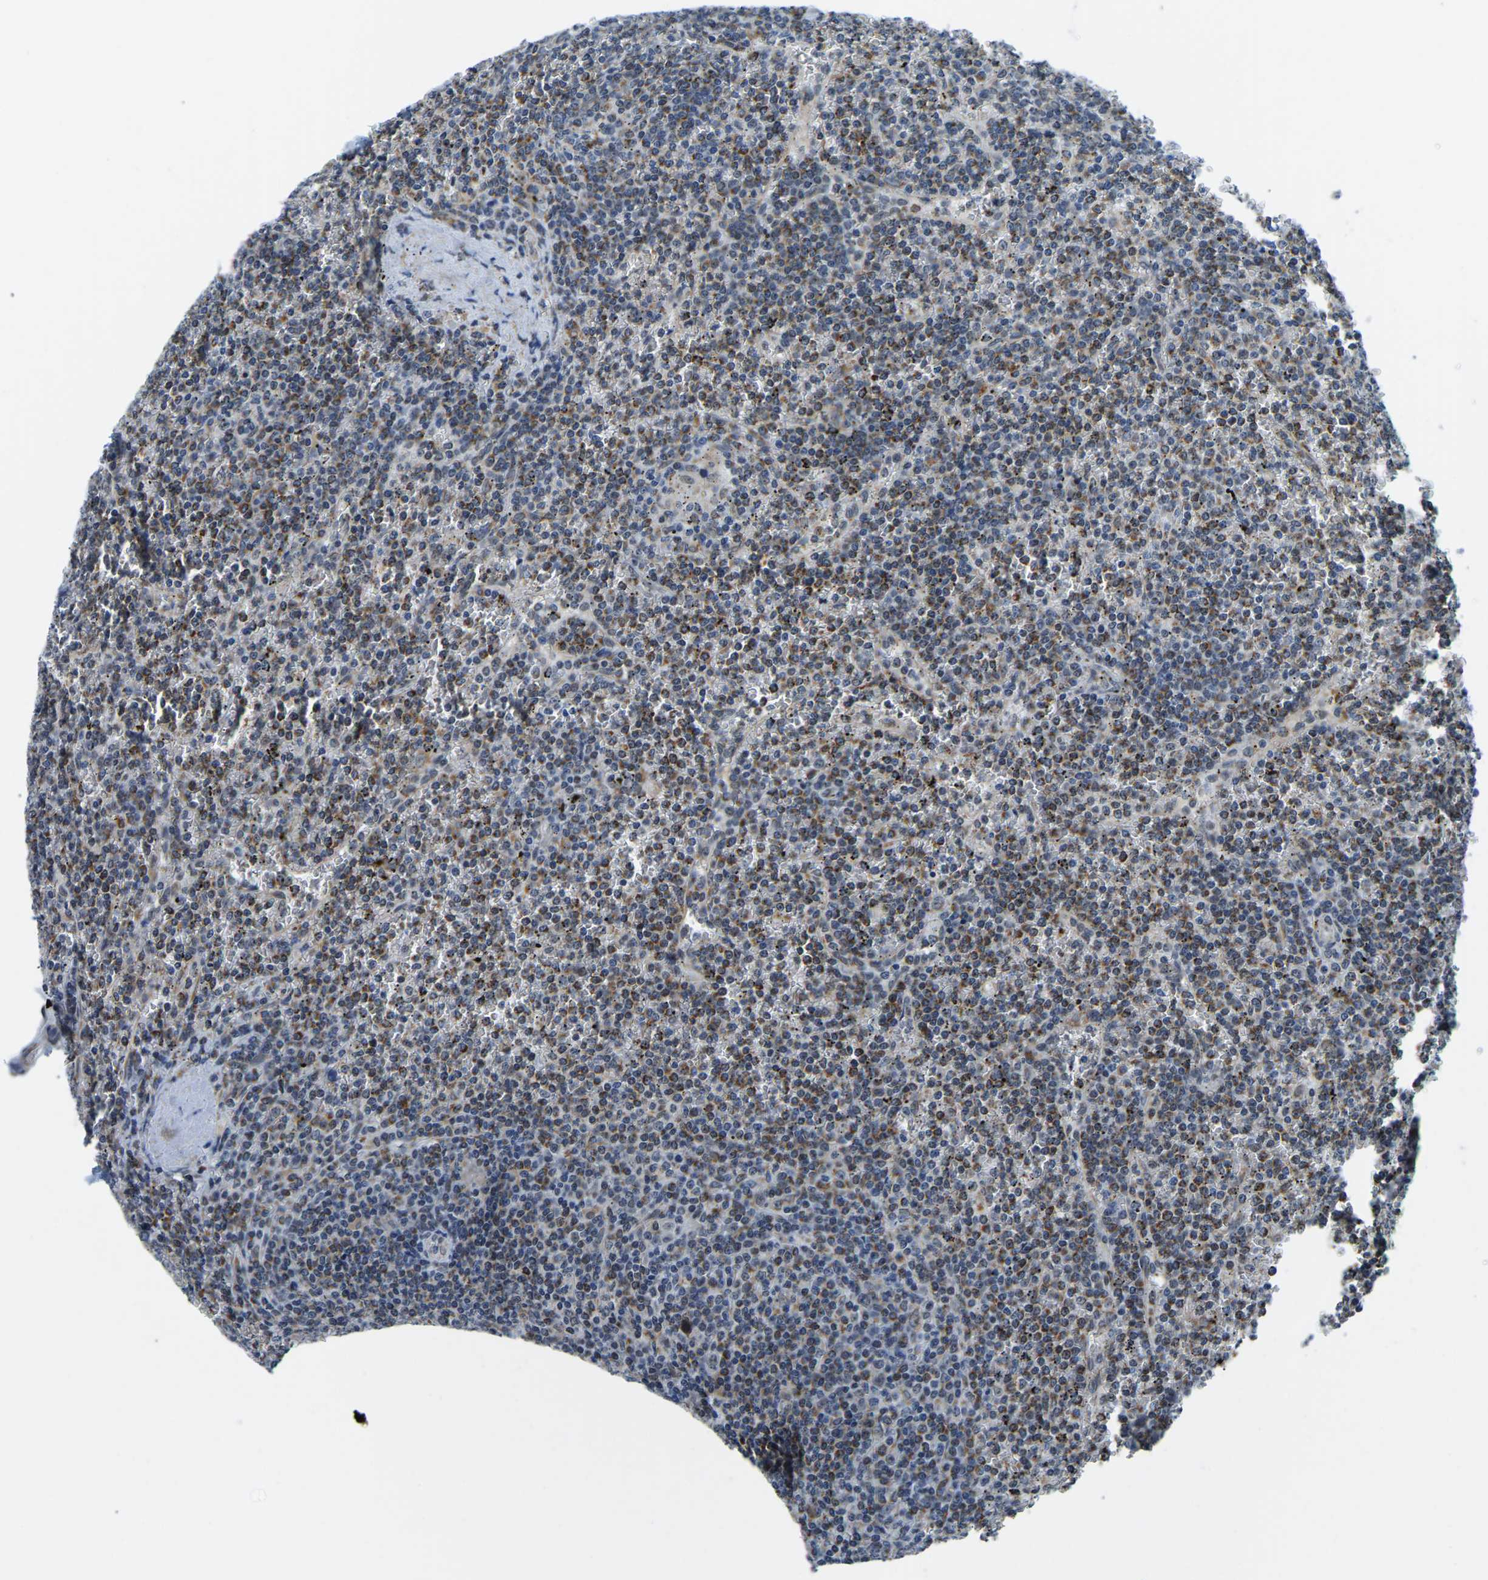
{"staining": {"intensity": "weak", "quantity": ">75%", "location": "cytoplasmic/membranous,nuclear"}, "tissue": "lymphoma", "cell_type": "Tumor cells", "image_type": "cancer", "snomed": [{"axis": "morphology", "description": "Malignant lymphoma, non-Hodgkin's type, Low grade"}, {"axis": "topography", "description": "Spleen"}], "caption": "High-power microscopy captured an immunohistochemistry (IHC) image of malignant lymphoma, non-Hodgkin's type (low-grade), revealing weak cytoplasmic/membranous and nuclear expression in approximately >75% of tumor cells.", "gene": "BNIP3L", "patient": {"sex": "female", "age": 19}}